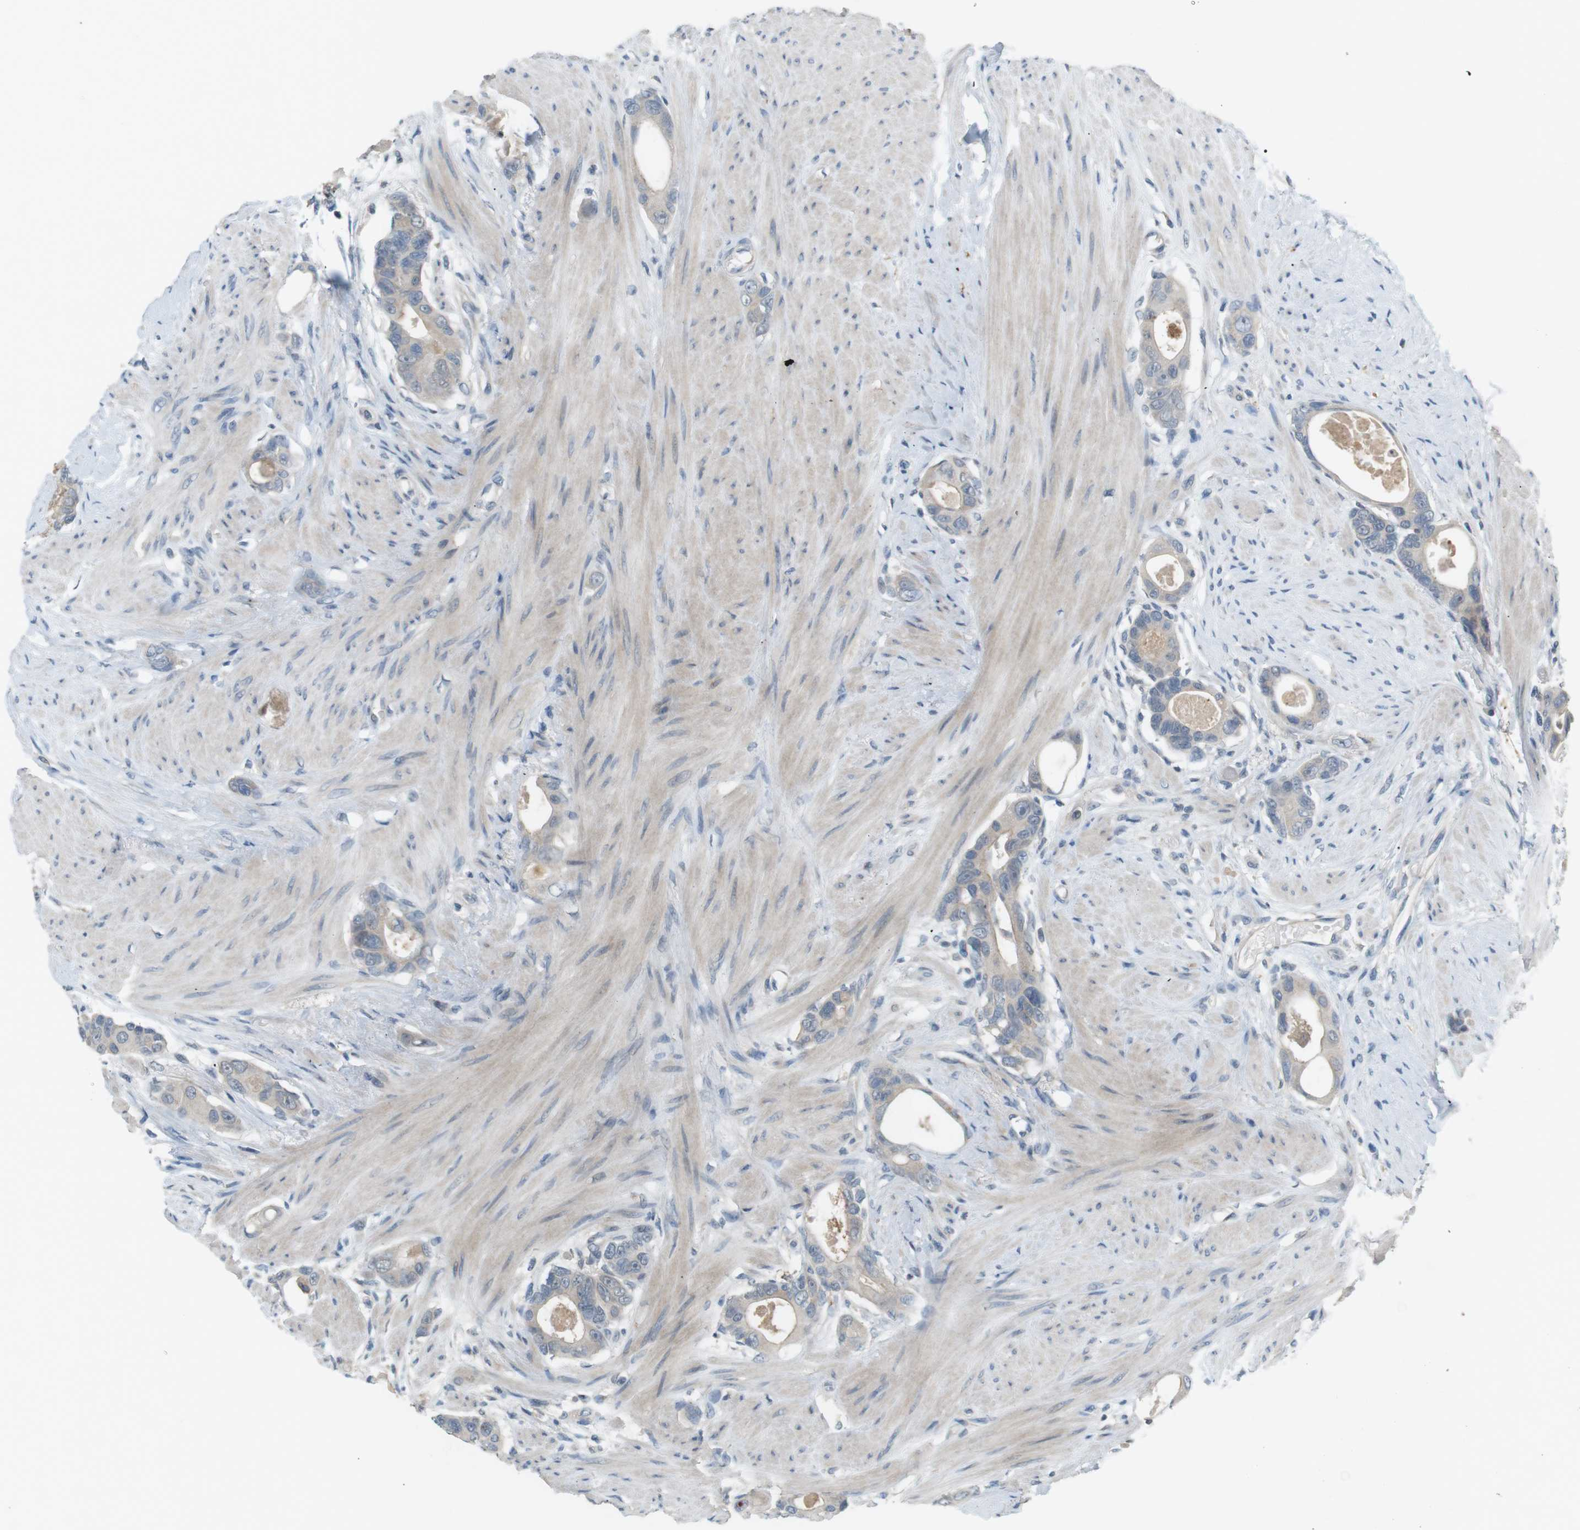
{"staining": {"intensity": "negative", "quantity": "none", "location": "none"}, "tissue": "colorectal cancer", "cell_type": "Tumor cells", "image_type": "cancer", "snomed": [{"axis": "morphology", "description": "Adenocarcinoma, NOS"}, {"axis": "topography", "description": "Rectum"}], "caption": "Immunohistochemical staining of colorectal adenocarcinoma reveals no significant positivity in tumor cells.", "gene": "RTN3", "patient": {"sex": "male", "age": 51}}